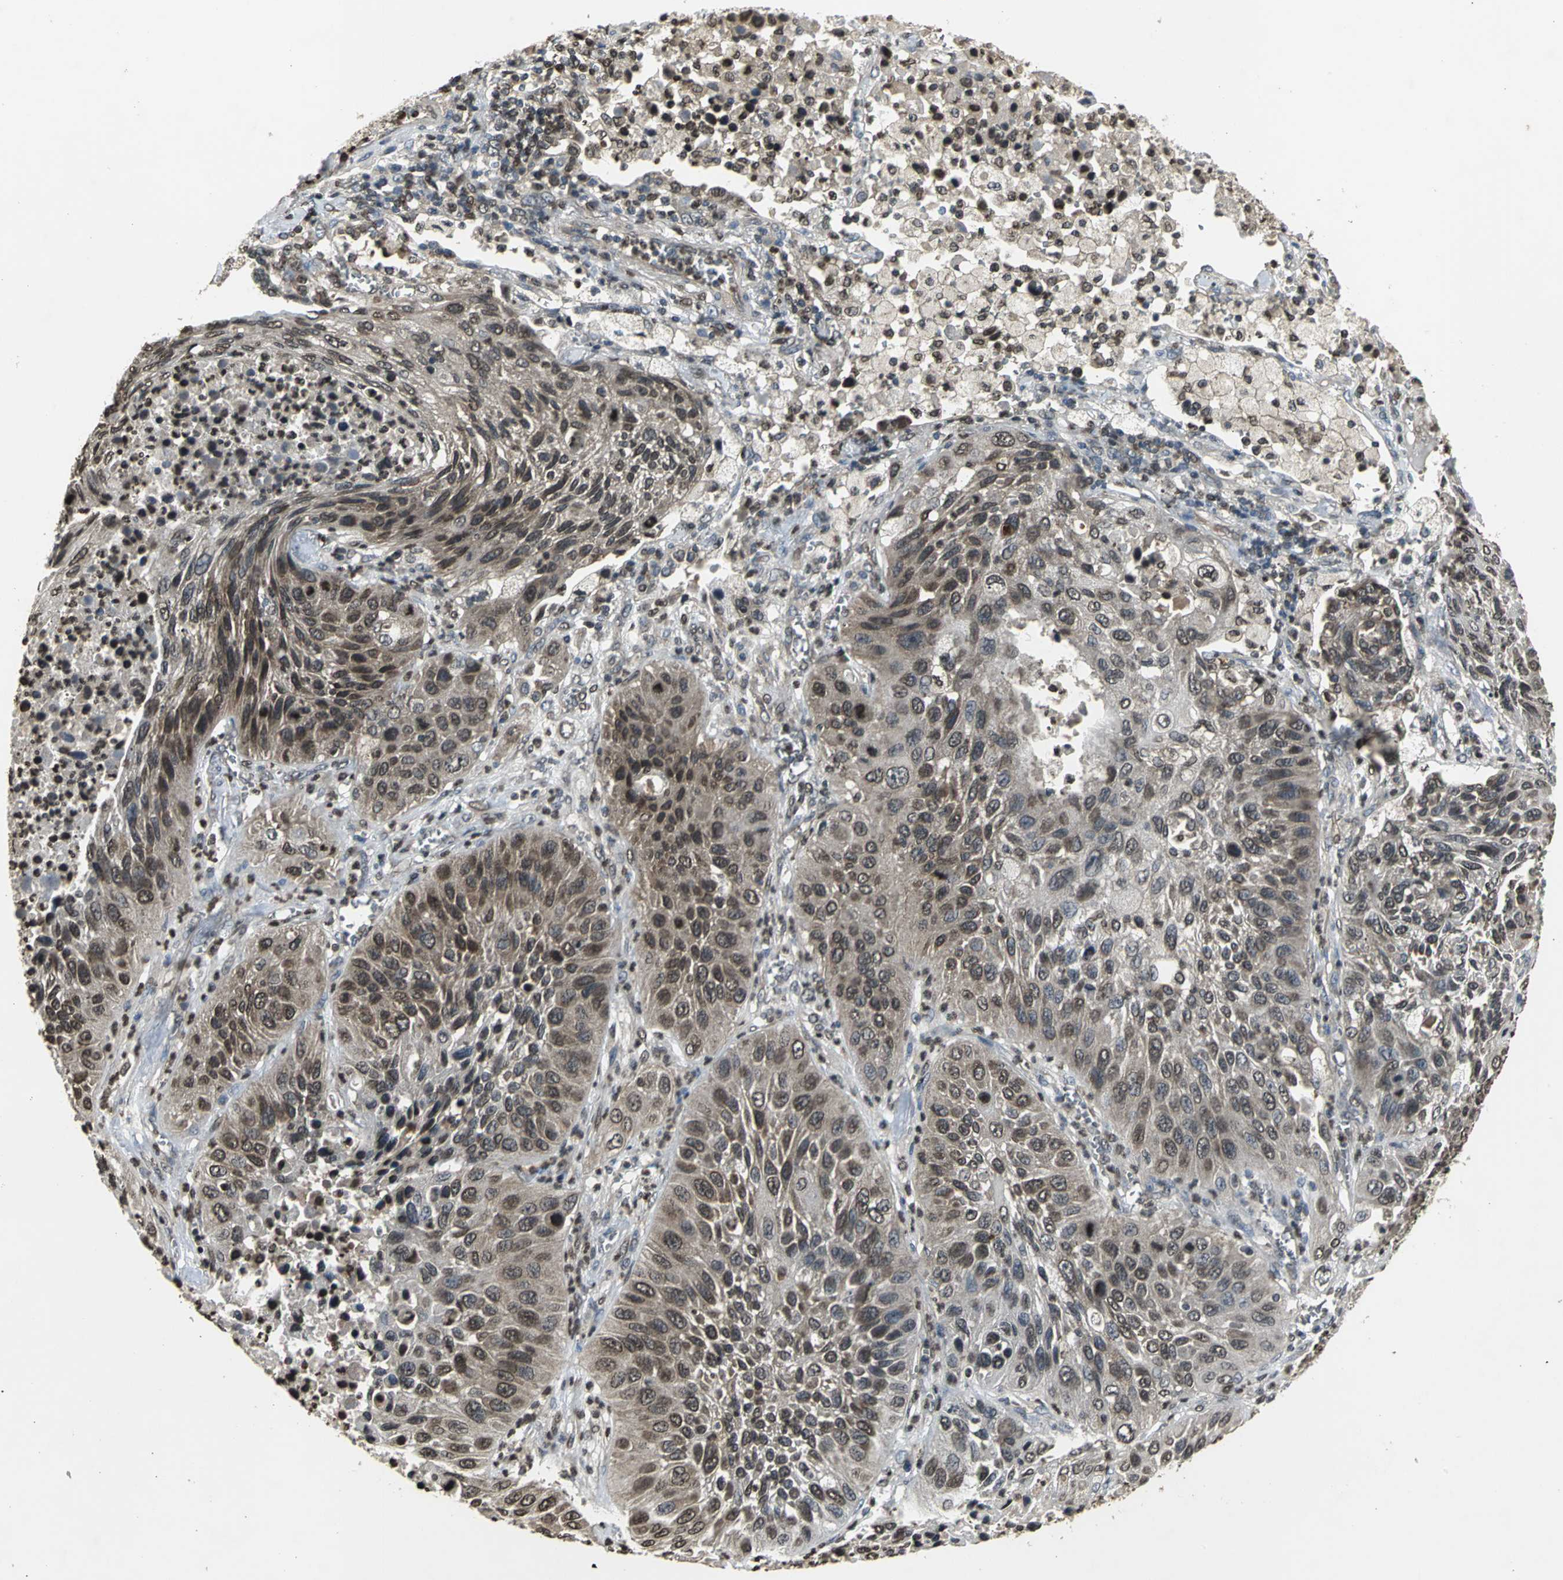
{"staining": {"intensity": "moderate", "quantity": ">75%", "location": "cytoplasmic/membranous,nuclear"}, "tissue": "lung cancer", "cell_type": "Tumor cells", "image_type": "cancer", "snomed": [{"axis": "morphology", "description": "Squamous cell carcinoma, NOS"}, {"axis": "topography", "description": "Lung"}], "caption": "Human lung squamous cell carcinoma stained with a brown dye reveals moderate cytoplasmic/membranous and nuclear positive positivity in about >75% of tumor cells.", "gene": "AHR", "patient": {"sex": "female", "age": 76}}